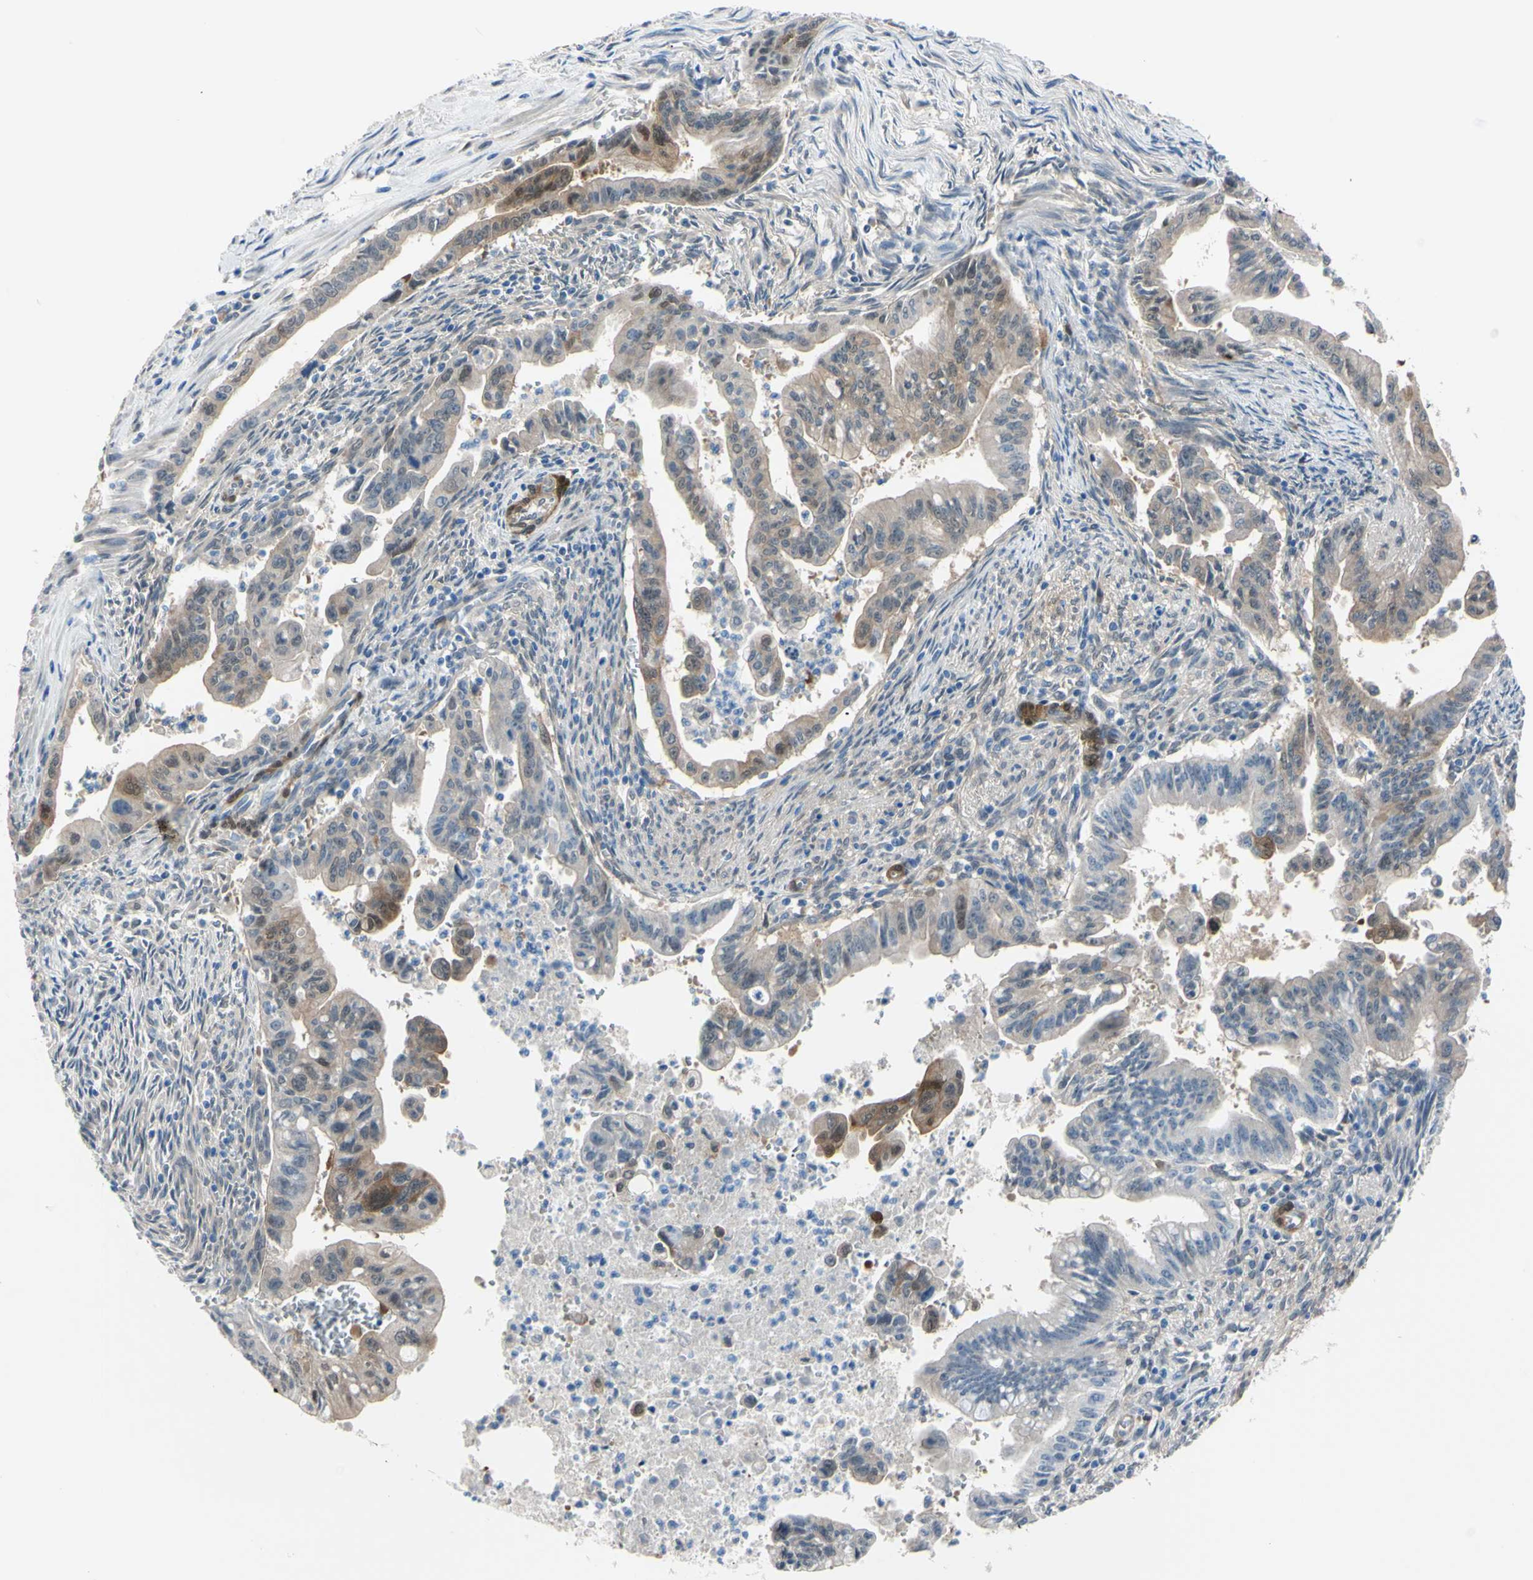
{"staining": {"intensity": "moderate", "quantity": "<25%", "location": "cytoplasmic/membranous,nuclear"}, "tissue": "pancreatic cancer", "cell_type": "Tumor cells", "image_type": "cancer", "snomed": [{"axis": "morphology", "description": "Adenocarcinoma, NOS"}, {"axis": "topography", "description": "Pancreas"}], "caption": "Immunohistochemistry histopathology image of pancreatic adenocarcinoma stained for a protein (brown), which demonstrates low levels of moderate cytoplasmic/membranous and nuclear positivity in approximately <25% of tumor cells.", "gene": "NOL3", "patient": {"sex": "male", "age": 70}}